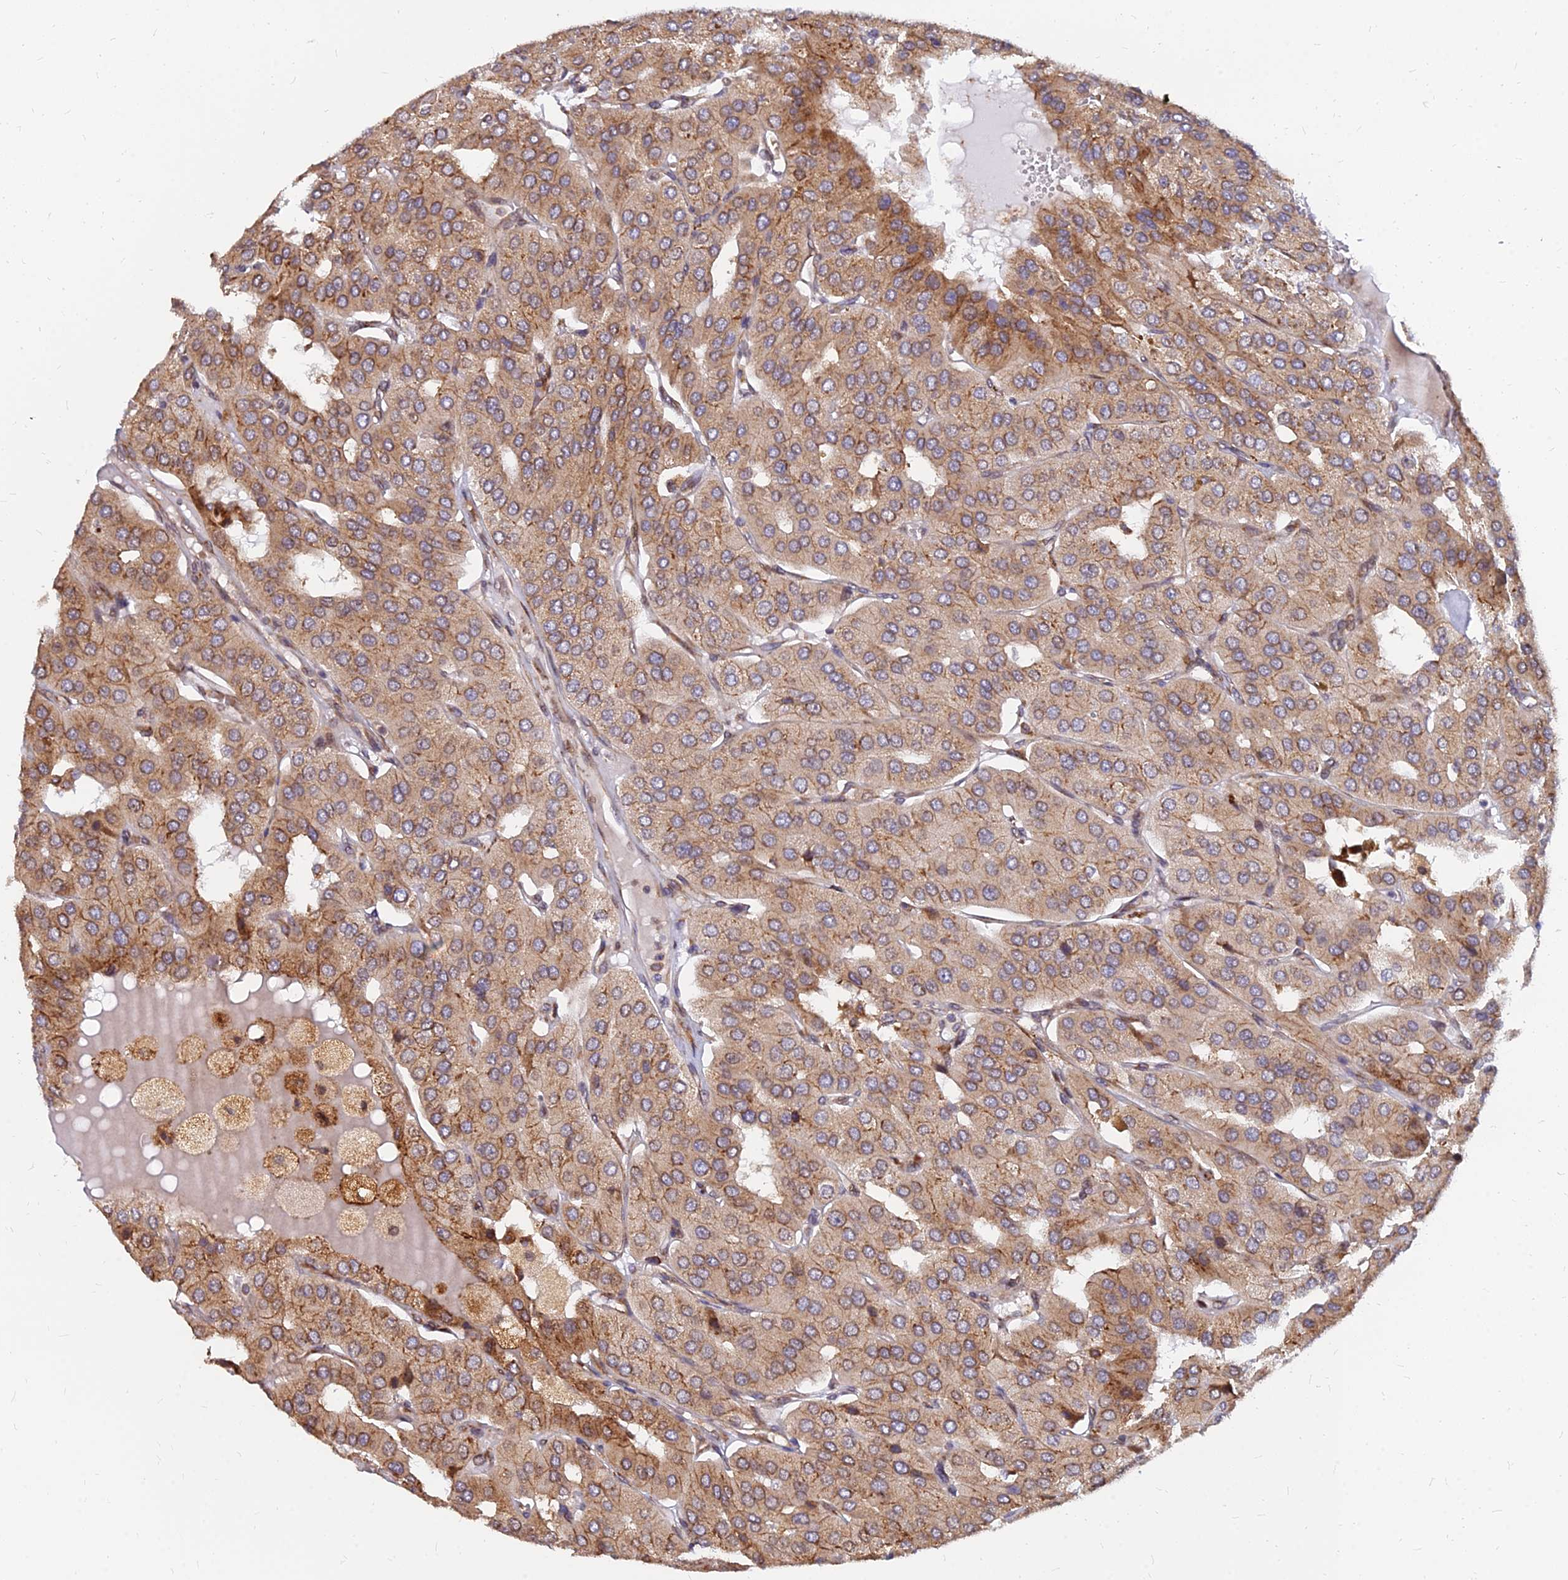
{"staining": {"intensity": "moderate", "quantity": ">75%", "location": "cytoplasmic/membranous"}, "tissue": "parathyroid gland", "cell_type": "Glandular cells", "image_type": "normal", "snomed": [{"axis": "morphology", "description": "Normal tissue, NOS"}, {"axis": "morphology", "description": "Adenoma, NOS"}, {"axis": "topography", "description": "Parathyroid gland"}], "caption": "This photomicrograph demonstrates normal parathyroid gland stained with IHC to label a protein in brown. The cytoplasmic/membranous of glandular cells show moderate positivity for the protein. Nuclei are counter-stained blue.", "gene": "CCT6A", "patient": {"sex": "female", "age": 86}}